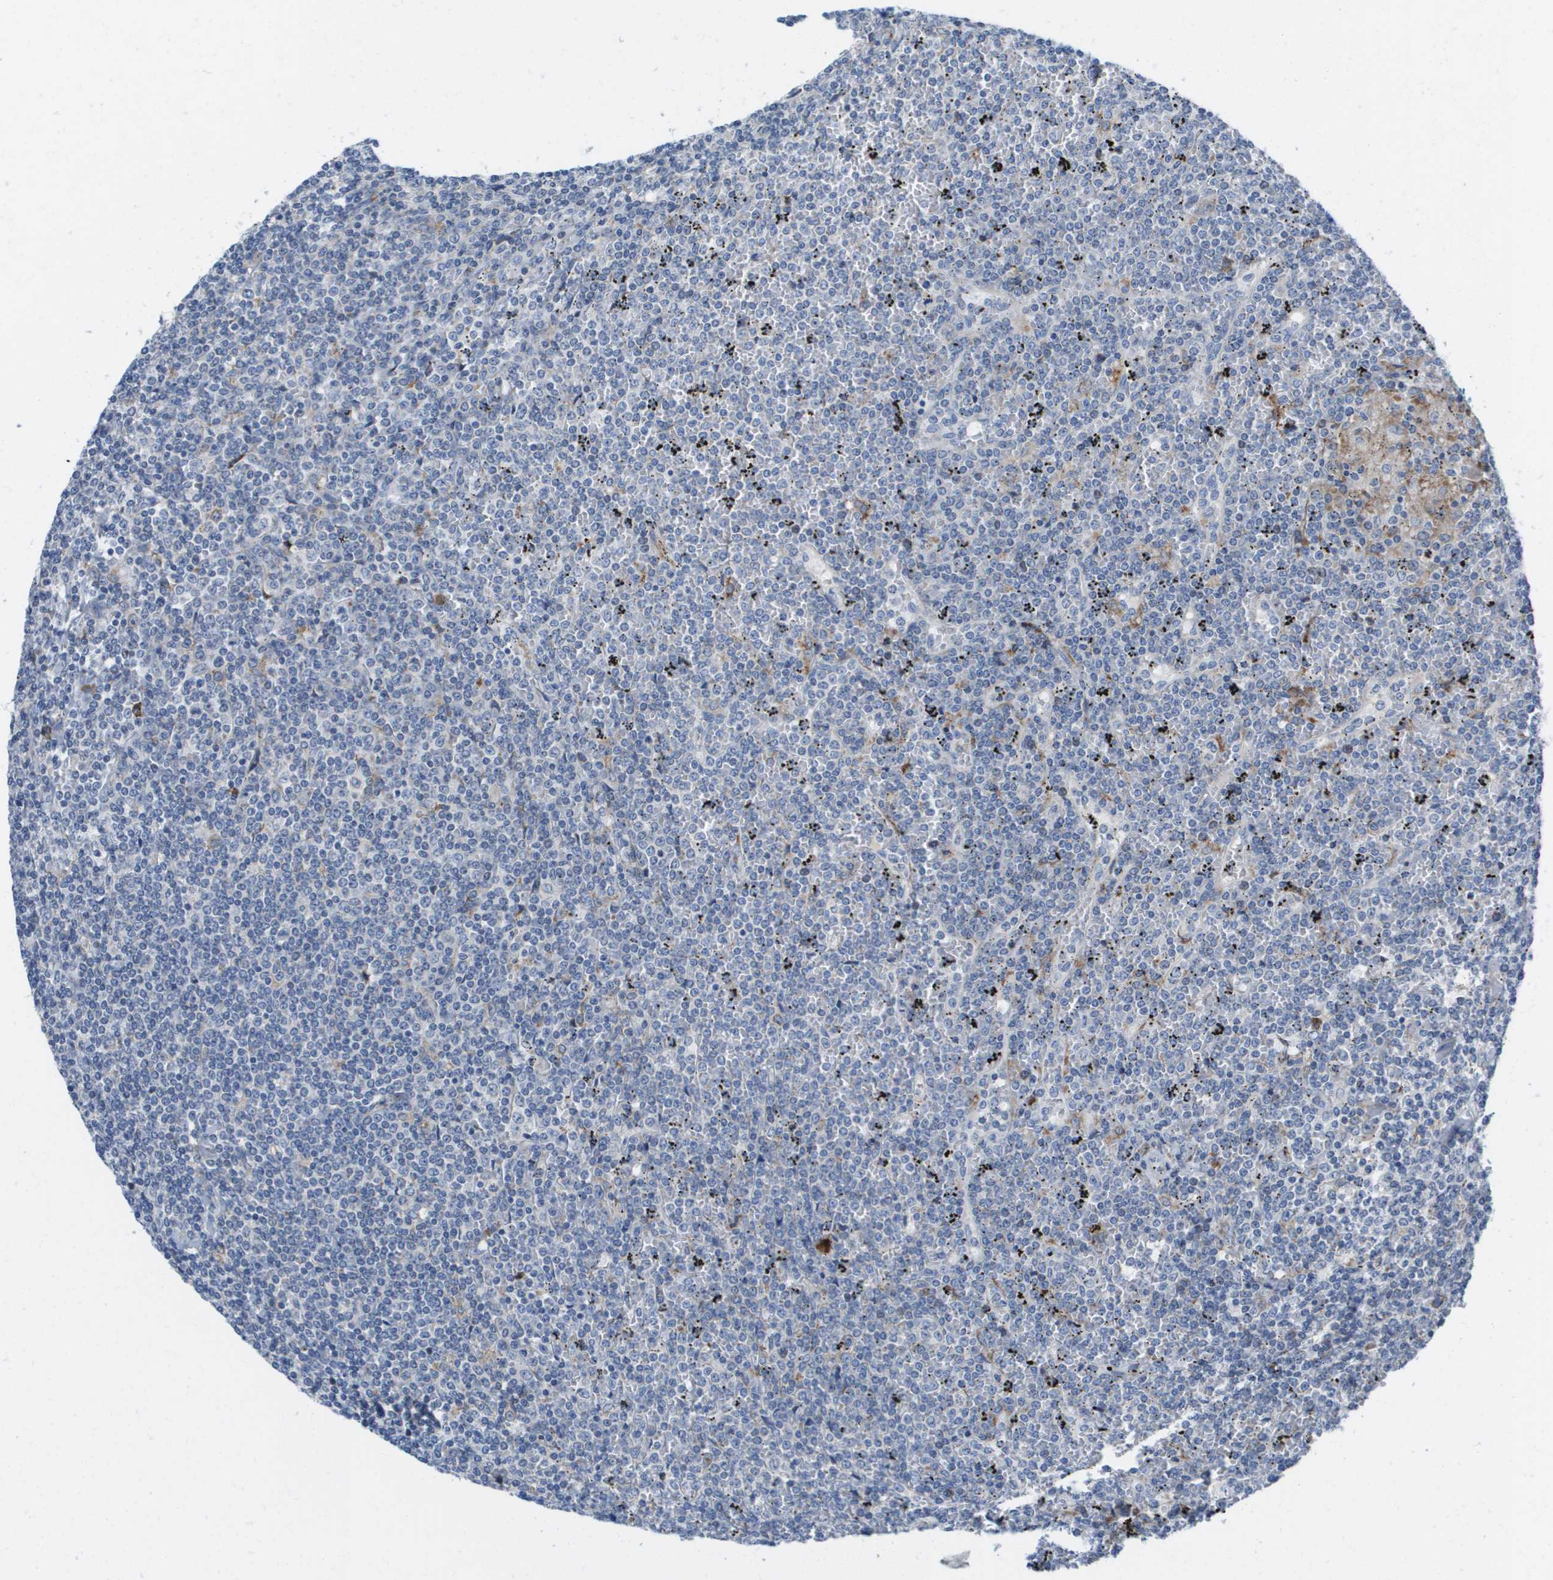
{"staining": {"intensity": "negative", "quantity": "none", "location": "none"}, "tissue": "lymphoma", "cell_type": "Tumor cells", "image_type": "cancer", "snomed": [{"axis": "morphology", "description": "Malignant lymphoma, non-Hodgkin's type, Low grade"}, {"axis": "topography", "description": "Spleen"}], "caption": "Image shows no significant protein staining in tumor cells of lymphoma.", "gene": "CD3G", "patient": {"sex": "female", "age": 19}}